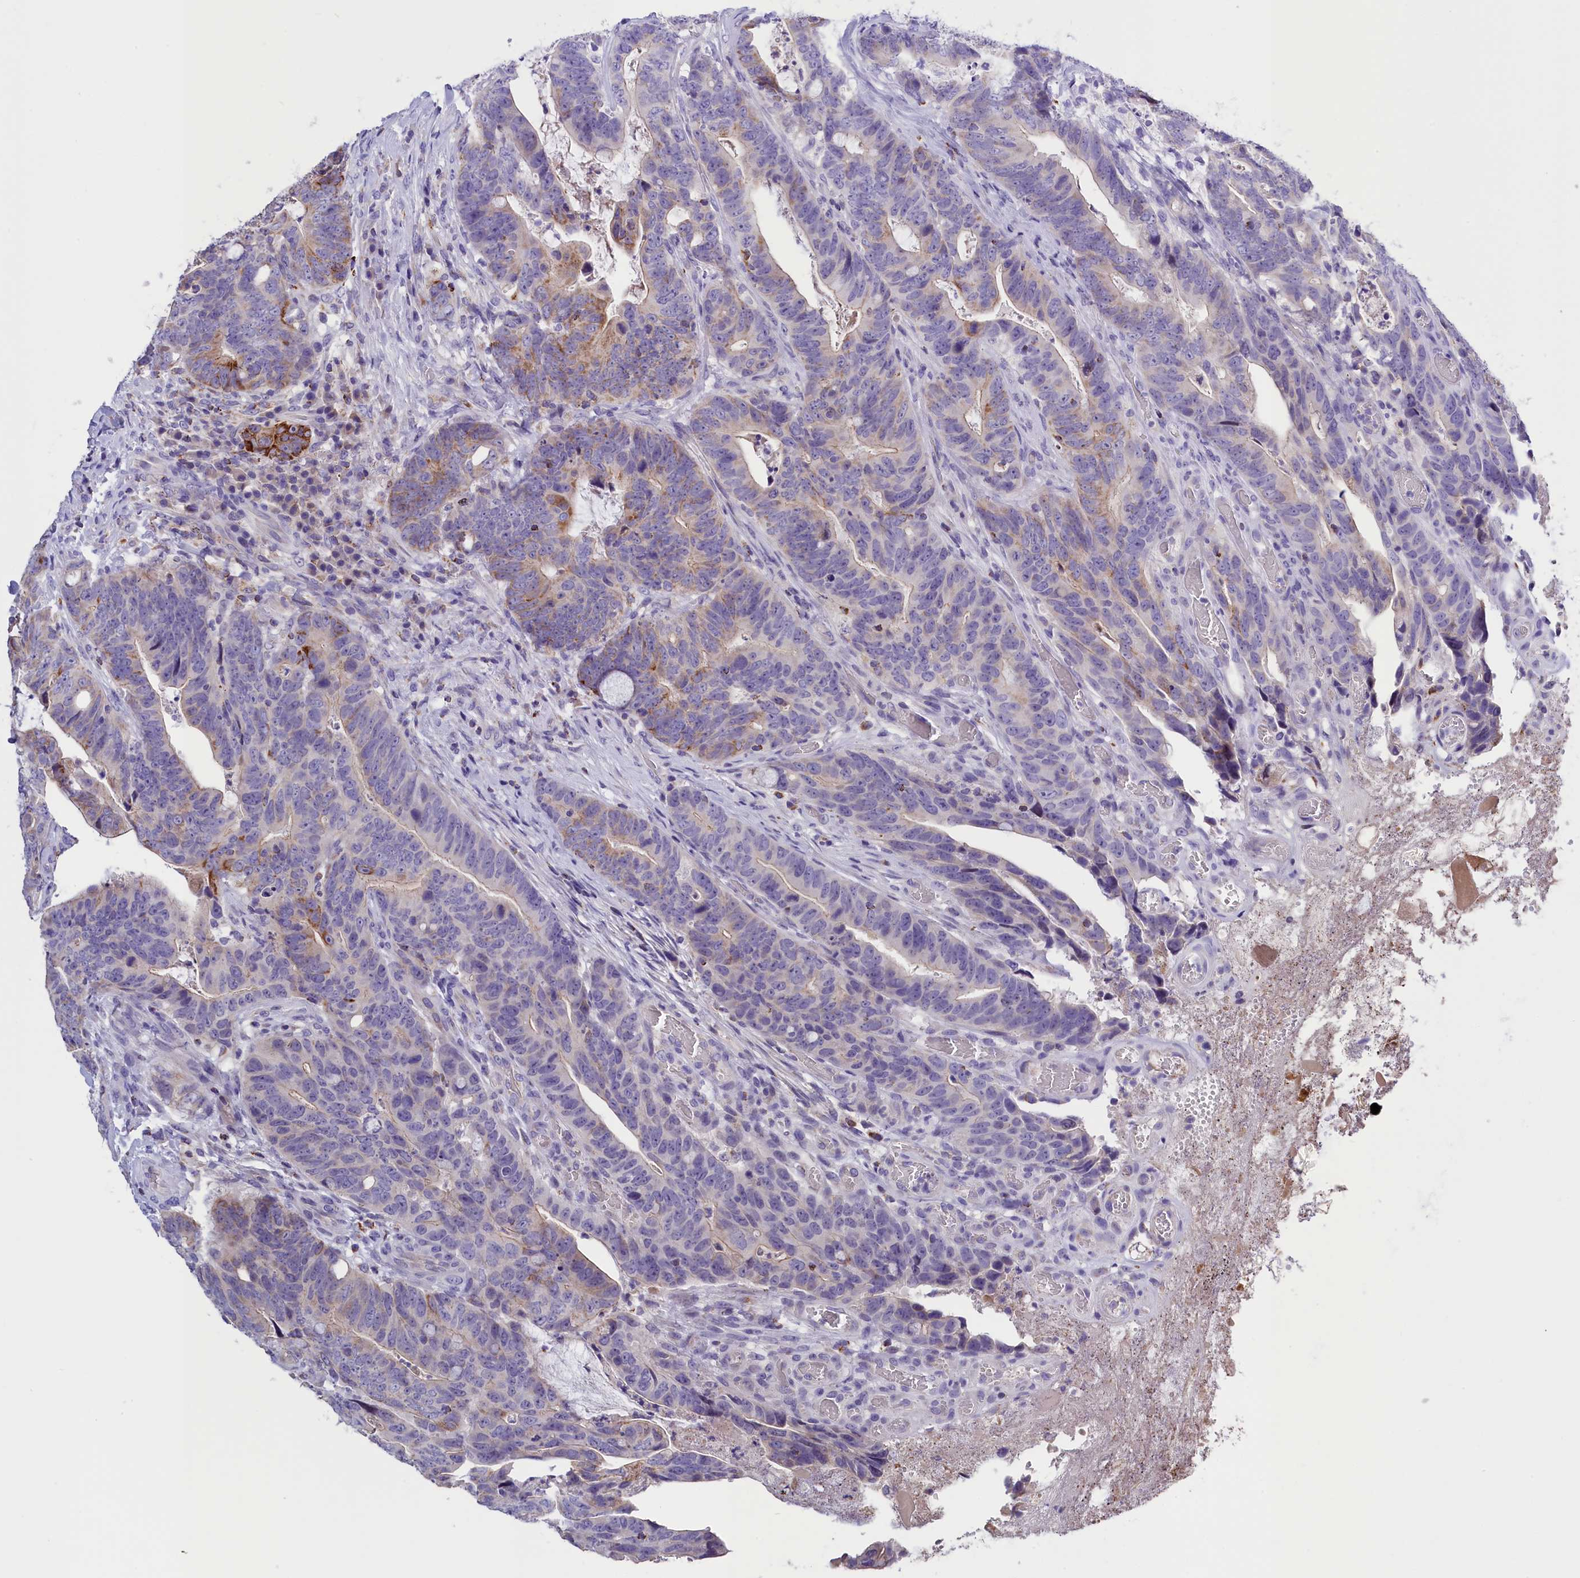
{"staining": {"intensity": "moderate", "quantity": "<25%", "location": "cytoplasmic/membranous"}, "tissue": "colorectal cancer", "cell_type": "Tumor cells", "image_type": "cancer", "snomed": [{"axis": "morphology", "description": "Adenocarcinoma, NOS"}, {"axis": "topography", "description": "Colon"}], "caption": "Moderate cytoplasmic/membranous positivity for a protein is seen in about <25% of tumor cells of colorectal adenocarcinoma using immunohistochemistry (IHC).", "gene": "ABAT", "patient": {"sex": "female", "age": 82}}